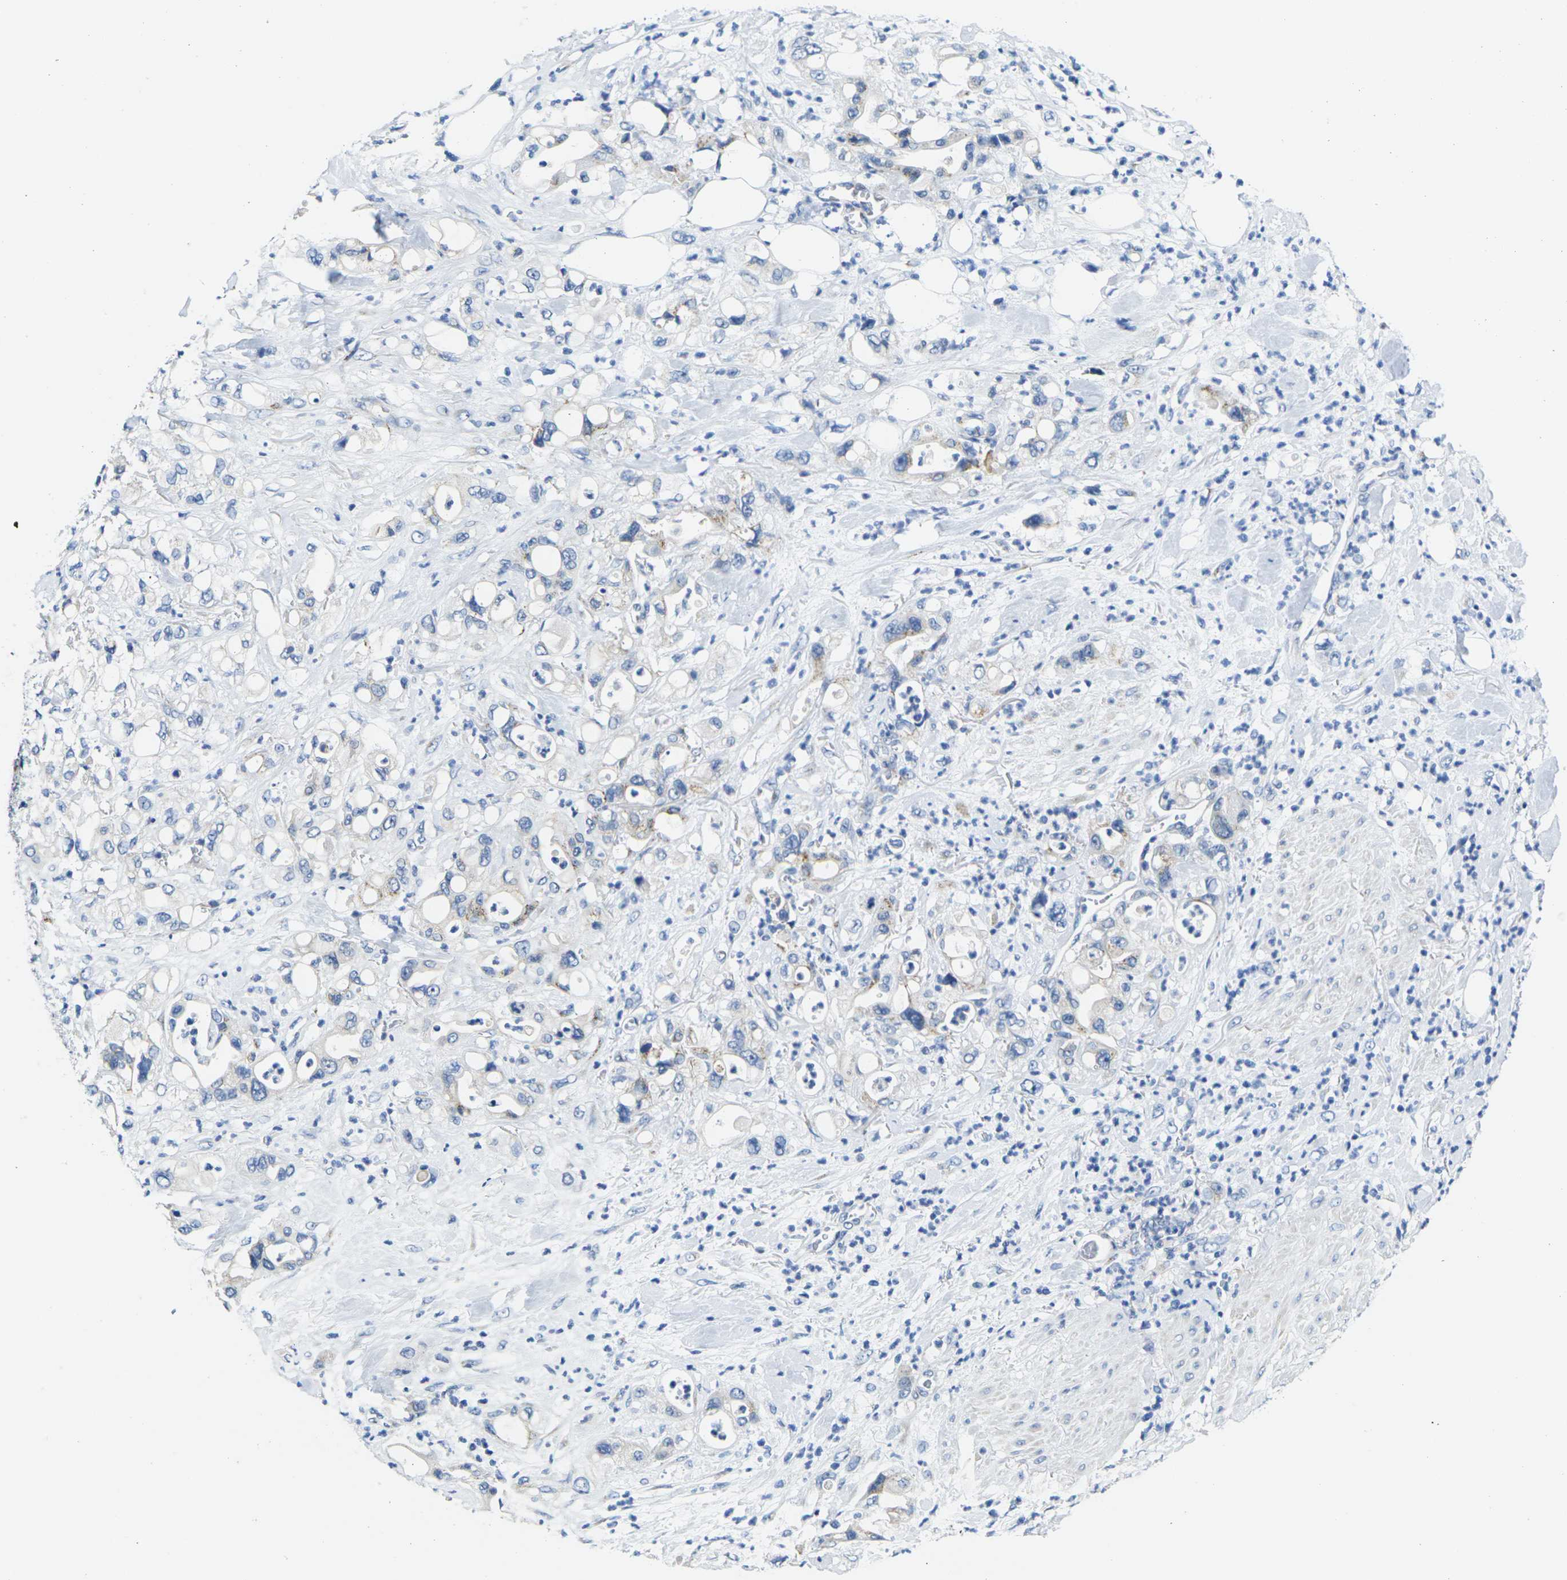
{"staining": {"intensity": "moderate", "quantity": "<25%", "location": "cytoplasmic/membranous"}, "tissue": "pancreatic cancer", "cell_type": "Tumor cells", "image_type": "cancer", "snomed": [{"axis": "morphology", "description": "Adenocarcinoma, NOS"}, {"axis": "topography", "description": "Pancreas"}], "caption": "Protein expression analysis of human pancreatic adenocarcinoma reveals moderate cytoplasmic/membranous expression in about <25% of tumor cells.", "gene": "CRK", "patient": {"sex": "male", "age": 70}}